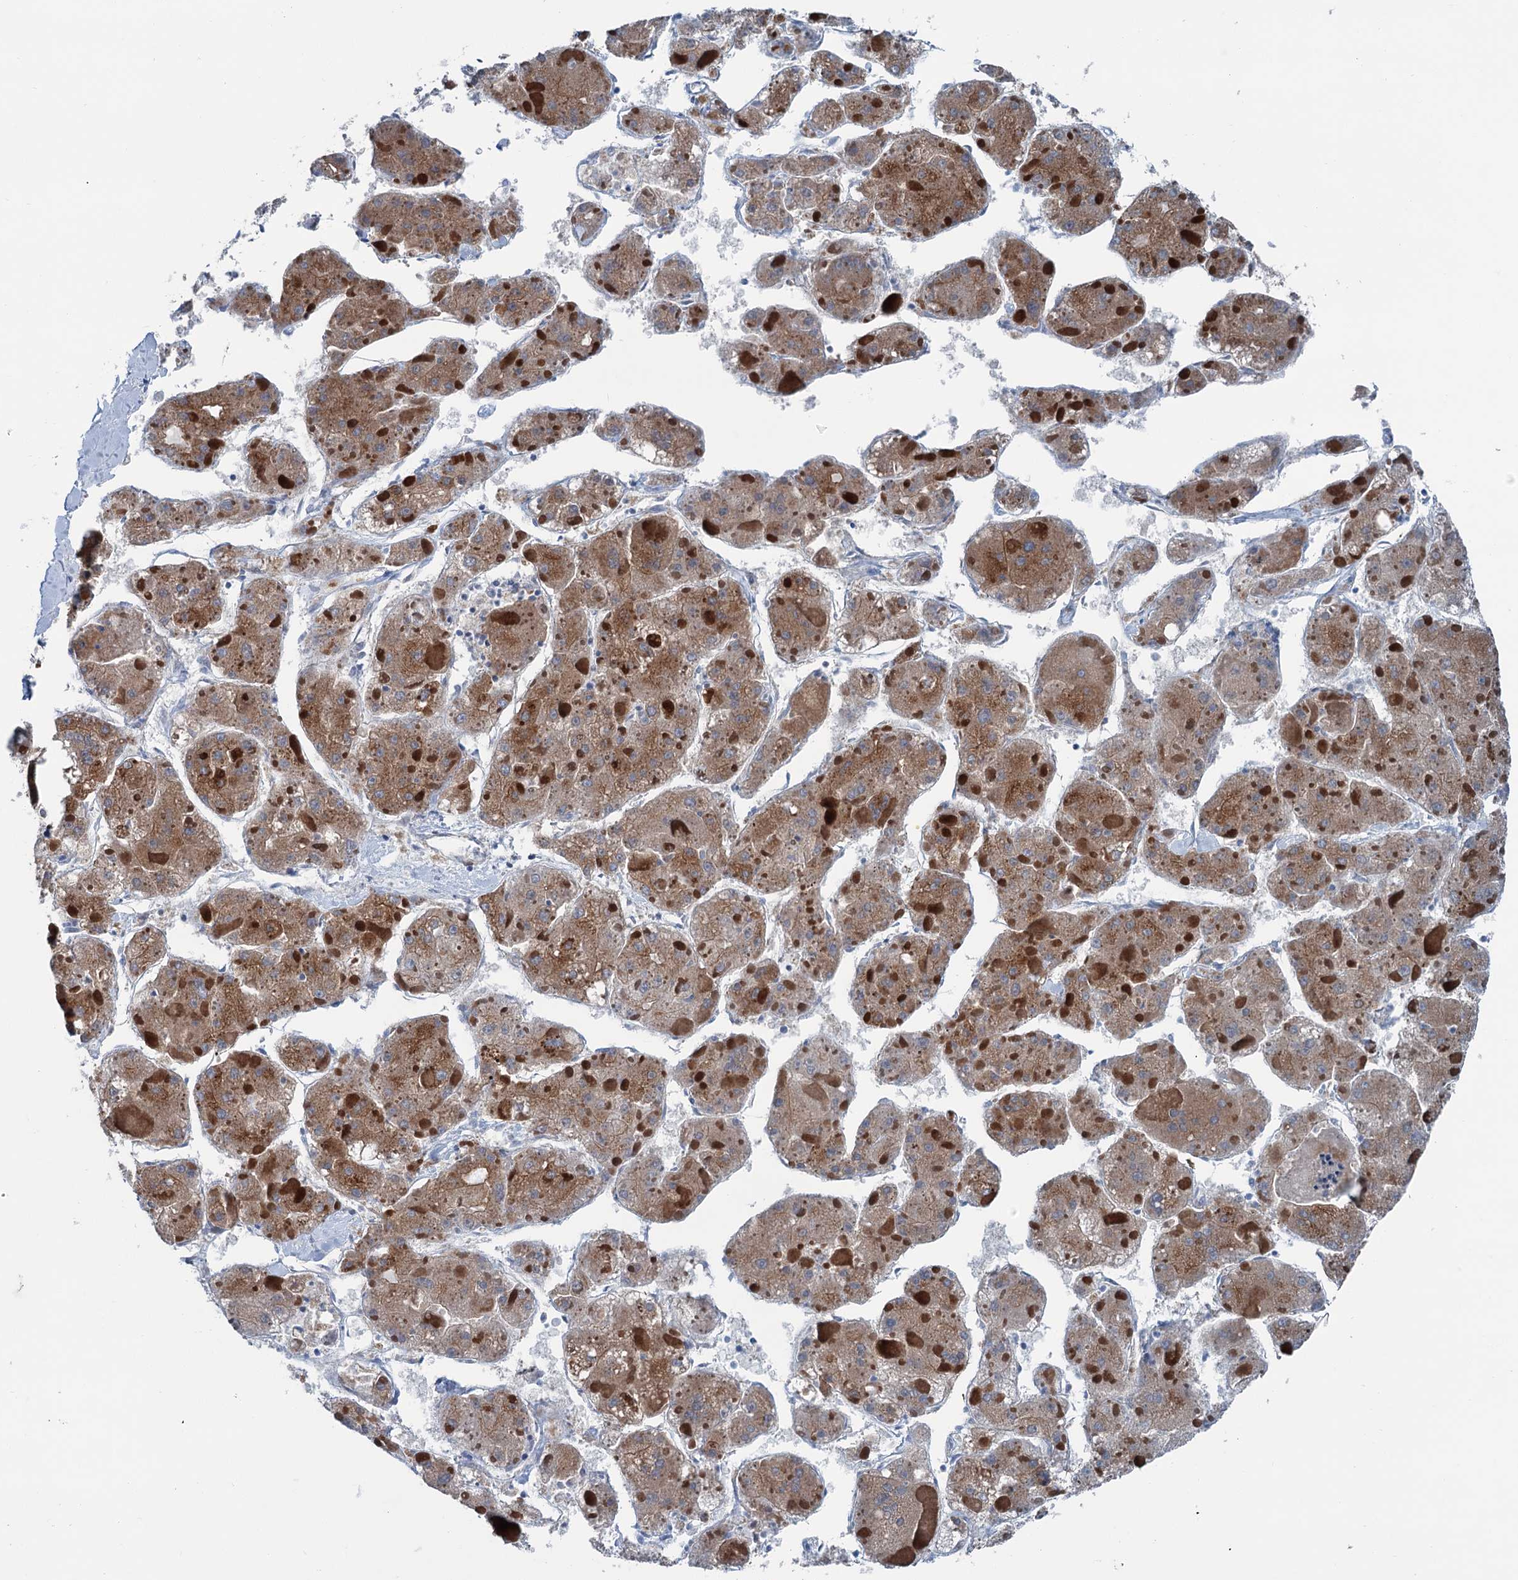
{"staining": {"intensity": "moderate", "quantity": ">75%", "location": "cytoplasmic/membranous"}, "tissue": "liver cancer", "cell_type": "Tumor cells", "image_type": "cancer", "snomed": [{"axis": "morphology", "description": "Carcinoma, Hepatocellular, NOS"}, {"axis": "topography", "description": "Liver"}], "caption": "Approximately >75% of tumor cells in liver cancer demonstrate moderate cytoplasmic/membranous protein staining as visualized by brown immunohistochemical staining.", "gene": "CALCOCO1", "patient": {"sex": "female", "age": 73}}